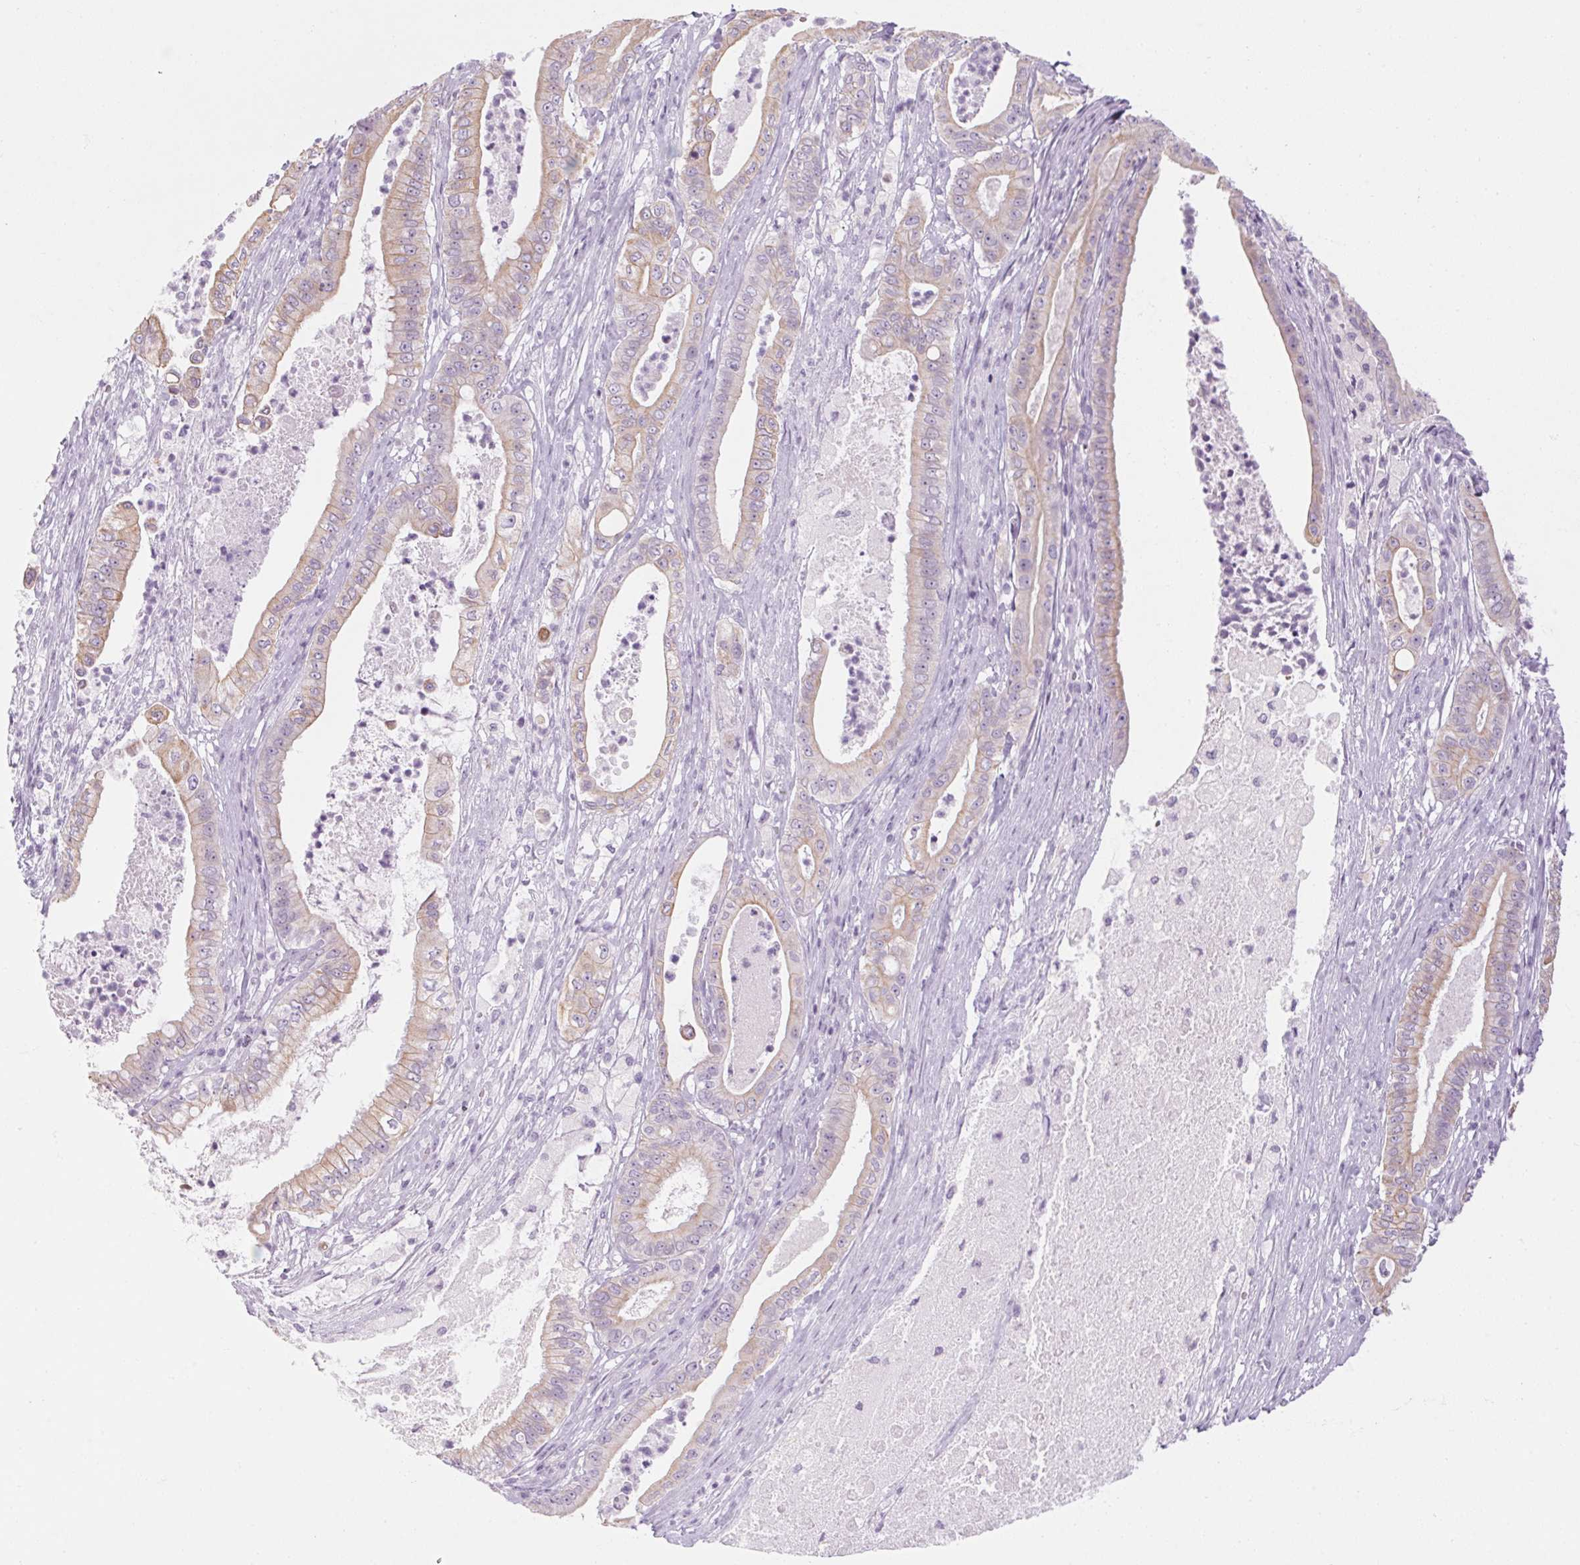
{"staining": {"intensity": "weak", "quantity": "25%-75%", "location": "cytoplasmic/membranous"}, "tissue": "pancreatic cancer", "cell_type": "Tumor cells", "image_type": "cancer", "snomed": [{"axis": "morphology", "description": "Adenocarcinoma, NOS"}, {"axis": "topography", "description": "Pancreas"}], "caption": "Immunohistochemical staining of adenocarcinoma (pancreatic) reveals low levels of weak cytoplasmic/membranous expression in approximately 25%-75% of tumor cells.", "gene": "RPTN", "patient": {"sex": "male", "age": 71}}